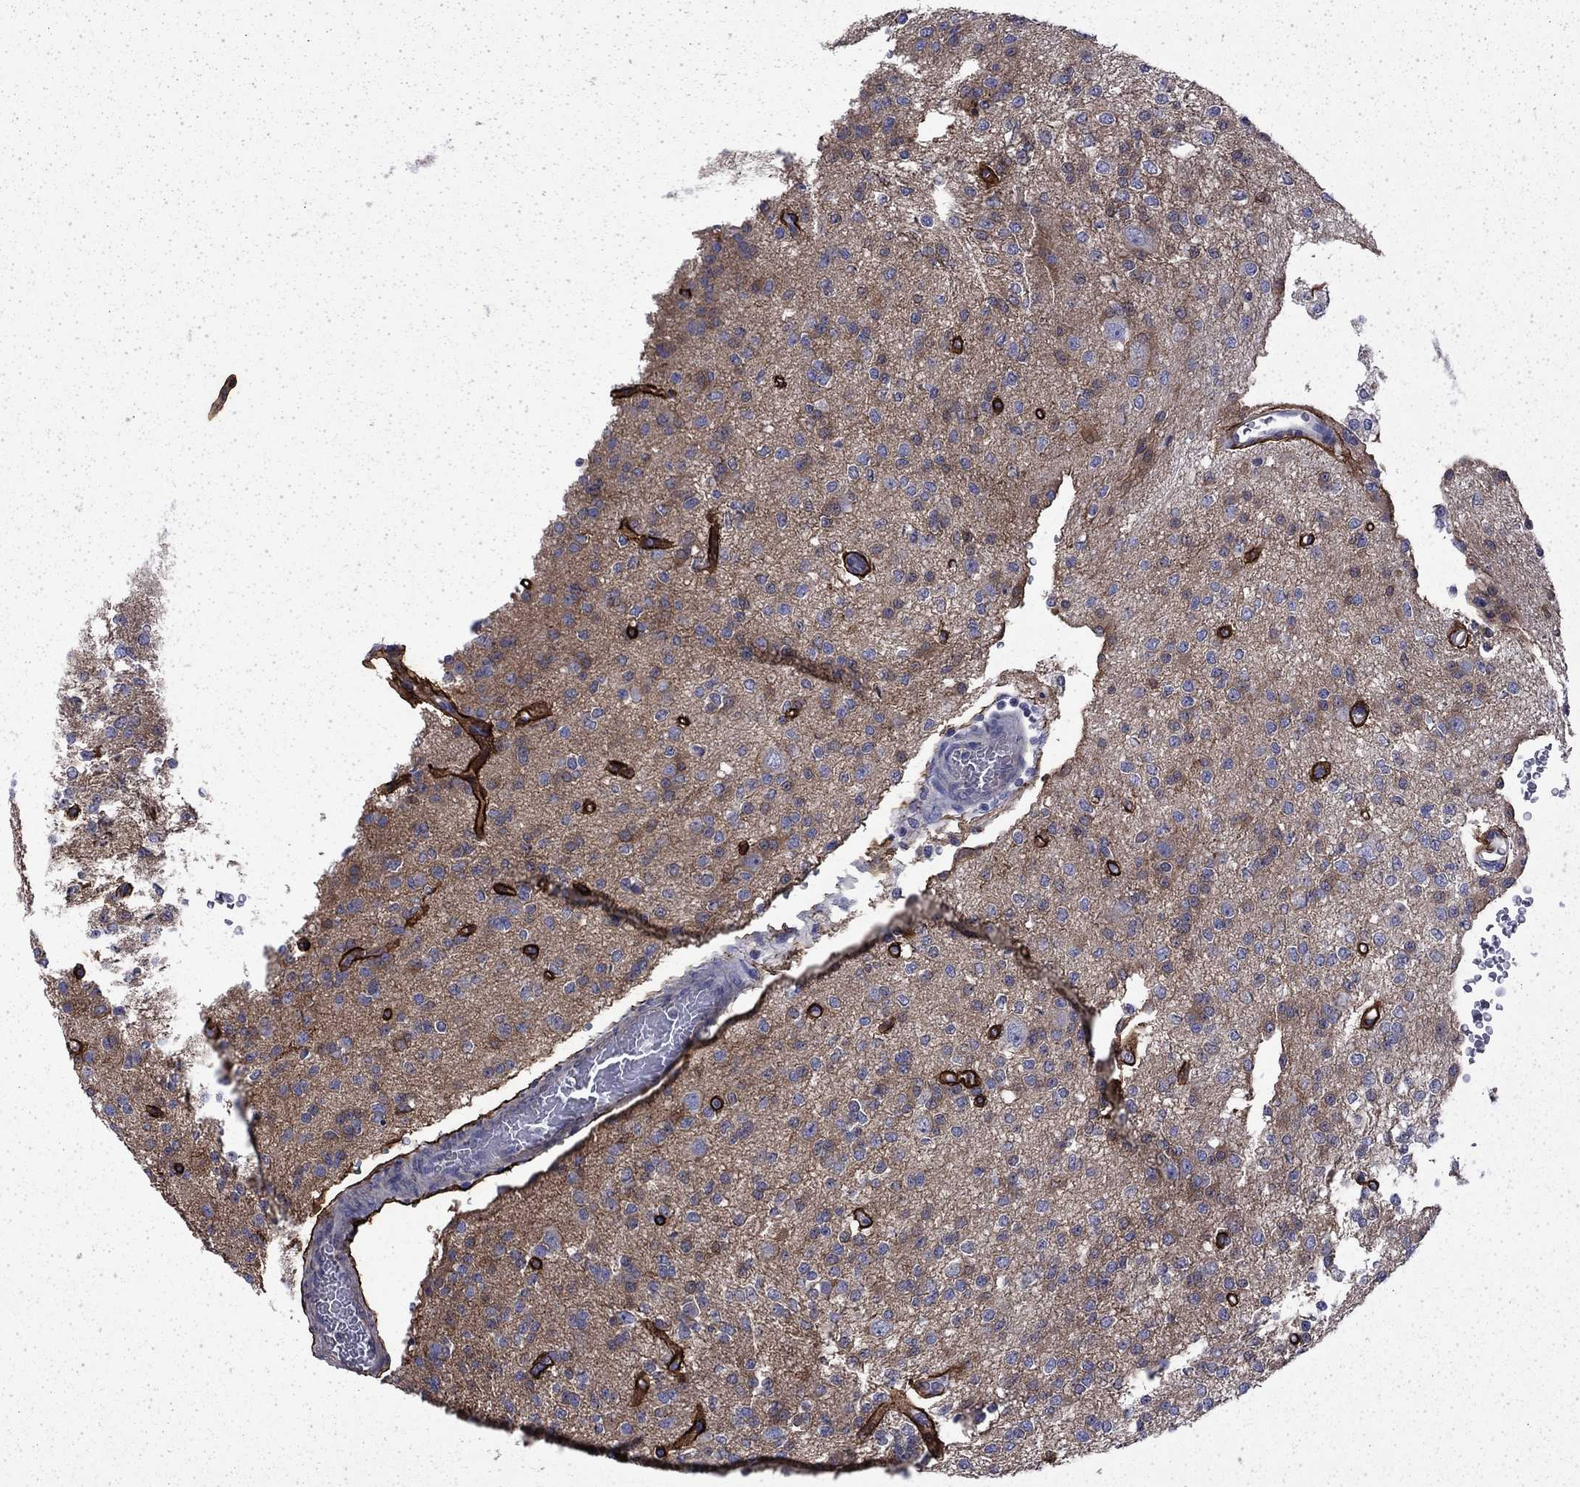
{"staining": {"intensity": "strong", "quantity": "<25%", "location": "cytoplasmic/membranous"}, "tissue": "glioma", "cell_type": "Tumor cells", "image_type": "cancer", "snomed": [{"axis": "morphology", "description": "Glioma, malignant, Low grade"}, {"axis": "topography", "description": "Brain"}], "caption": "A medium amount of strong cytoplasmic/membranous positivity is identified in approximately <25% of tumor cells in malignant glioma (low-grade) tissue.", "gene": "DTNA", "patient": {"sex": "male", "age": 27}}